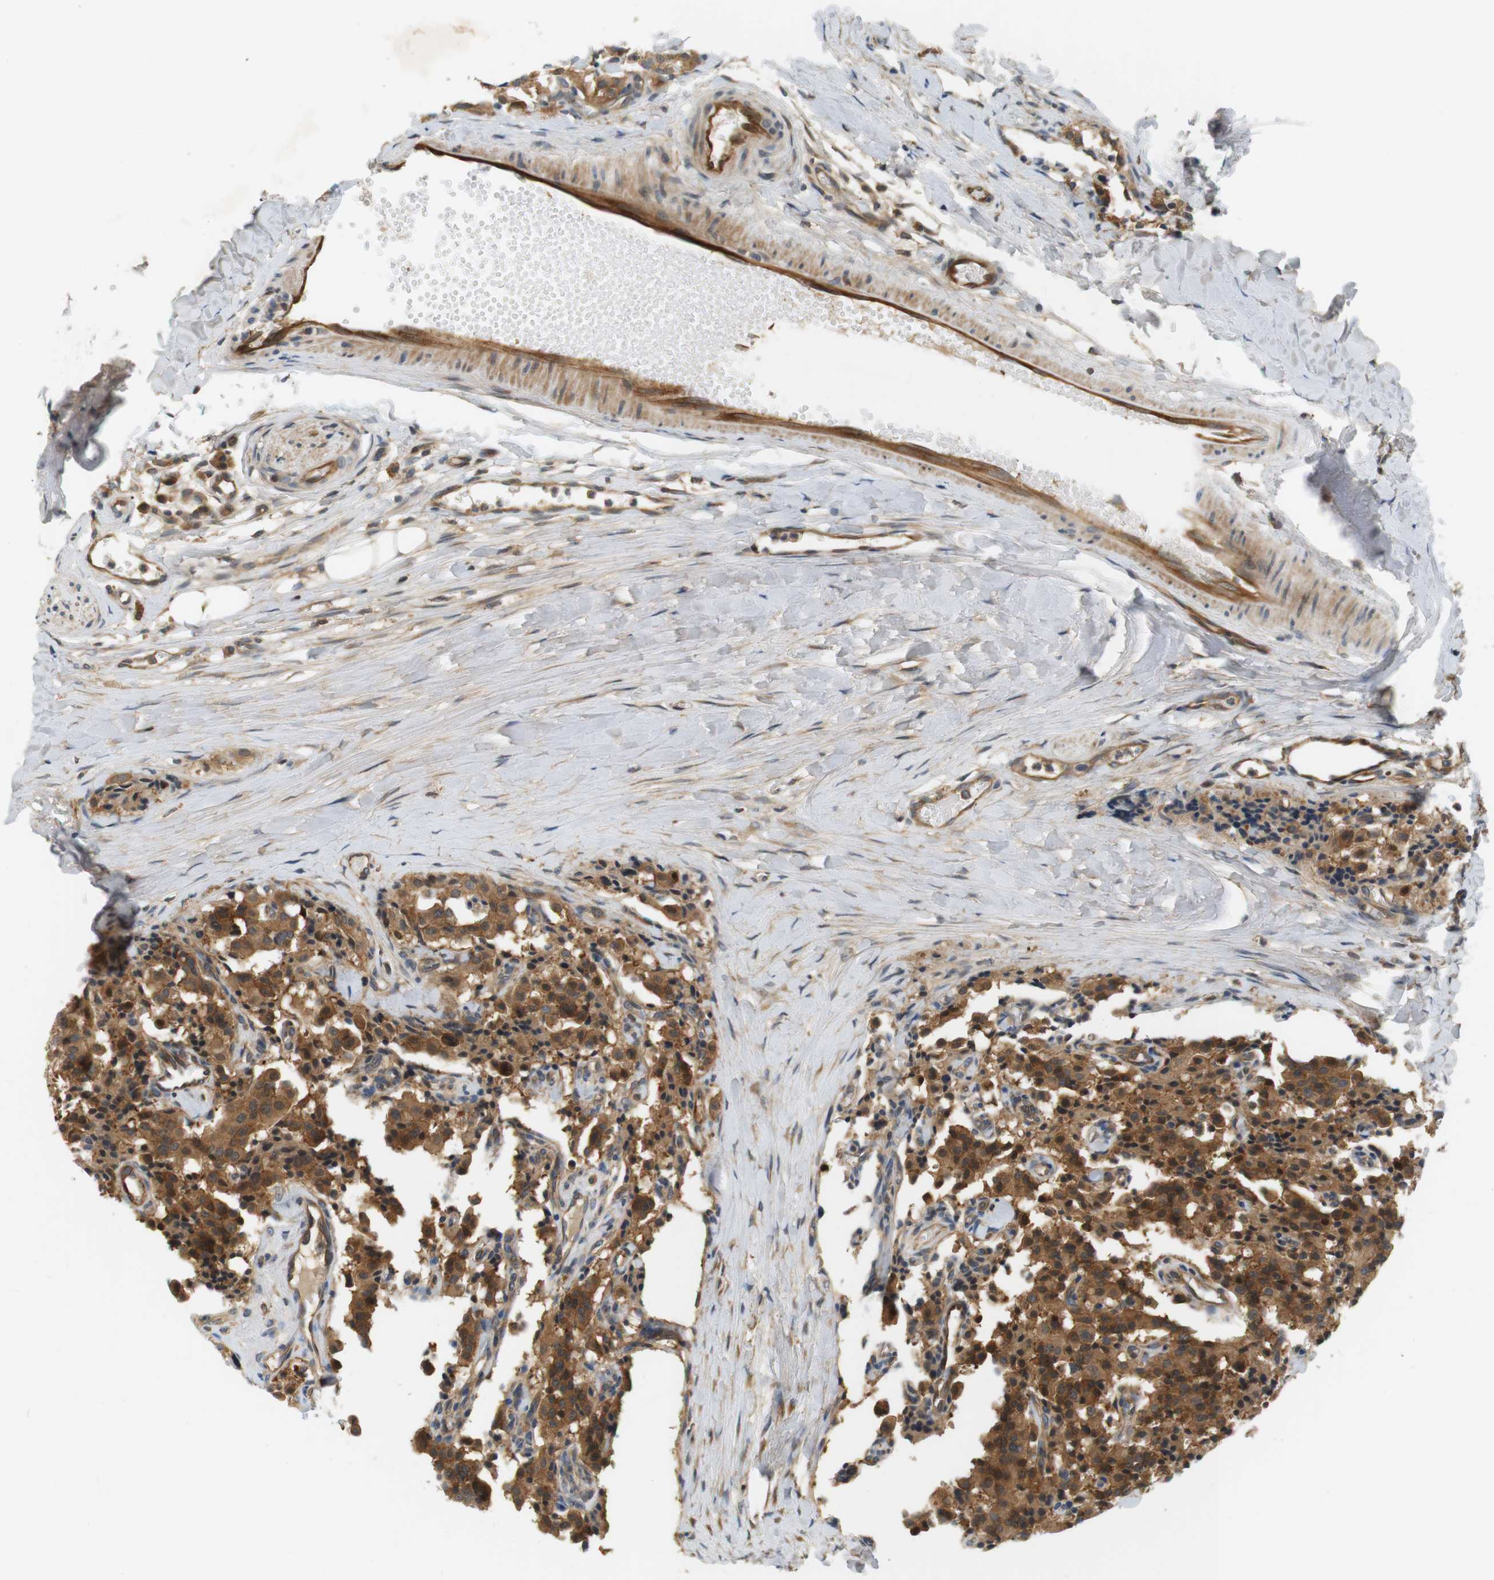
{"staining": {"intensity": "moderate", "quantity": ">75%", "location": "cytoplasmic/membranous"}, "tissue": "carcinoid", "cell_type": "Tumor cells", "image_type": "cancer", "snomed": [{"axis": "morphology", "description": "Carcinoid, malignant, NOS"}, {"axis": "topography", "description": "Lung"}], "caption": "This histopathology image demonstrates malignant carcinoid stained with IHC to label a protein in brown. The cytoplasmic/membranous of tumor cells show moderate positivity for the protein. Nuclei are counter-stained blue.", "gene": "SH3GLB1", "patient": {"sex": "male", "age": 30}}